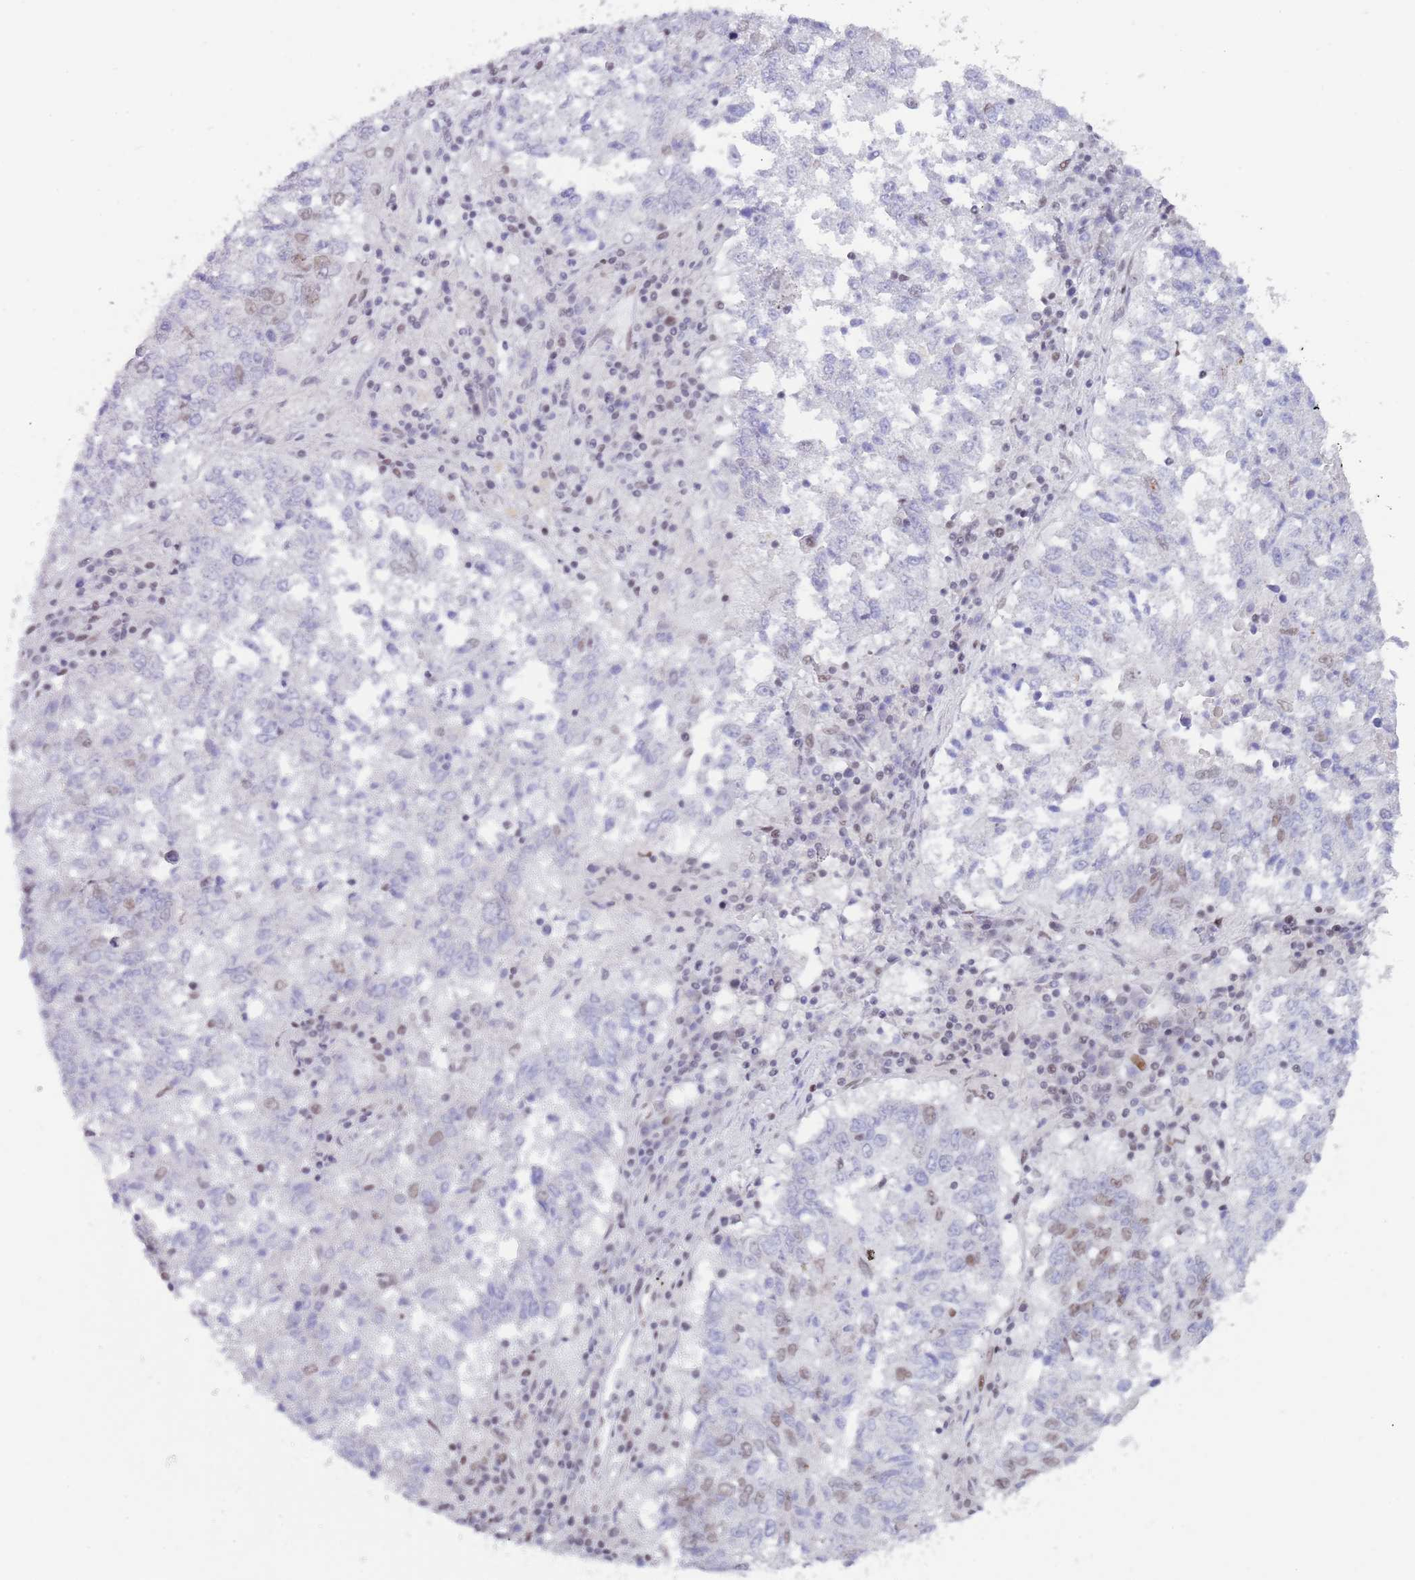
{"staining": {"intensity": "moderate", "quantity": "25%-75%", "location": "nuclear"}, "tissue": "lung cancer", "cell_type": "Tumor cells", "image_type": "cancer", "snomed": [{"axis": "morphology", "description": "Squamous cell carcinoma, NOS"}, {"axis": "topography", "description": "Lung"}], "caption": "Brown immunohistochemical staining in squamous cell carcinoma (lung) demonstrates moderate nuclear positivity in approximately 25%-75% of tumor cells.", "gene": "ZNF382", "patient": {"sex": "male", "age": 73}}